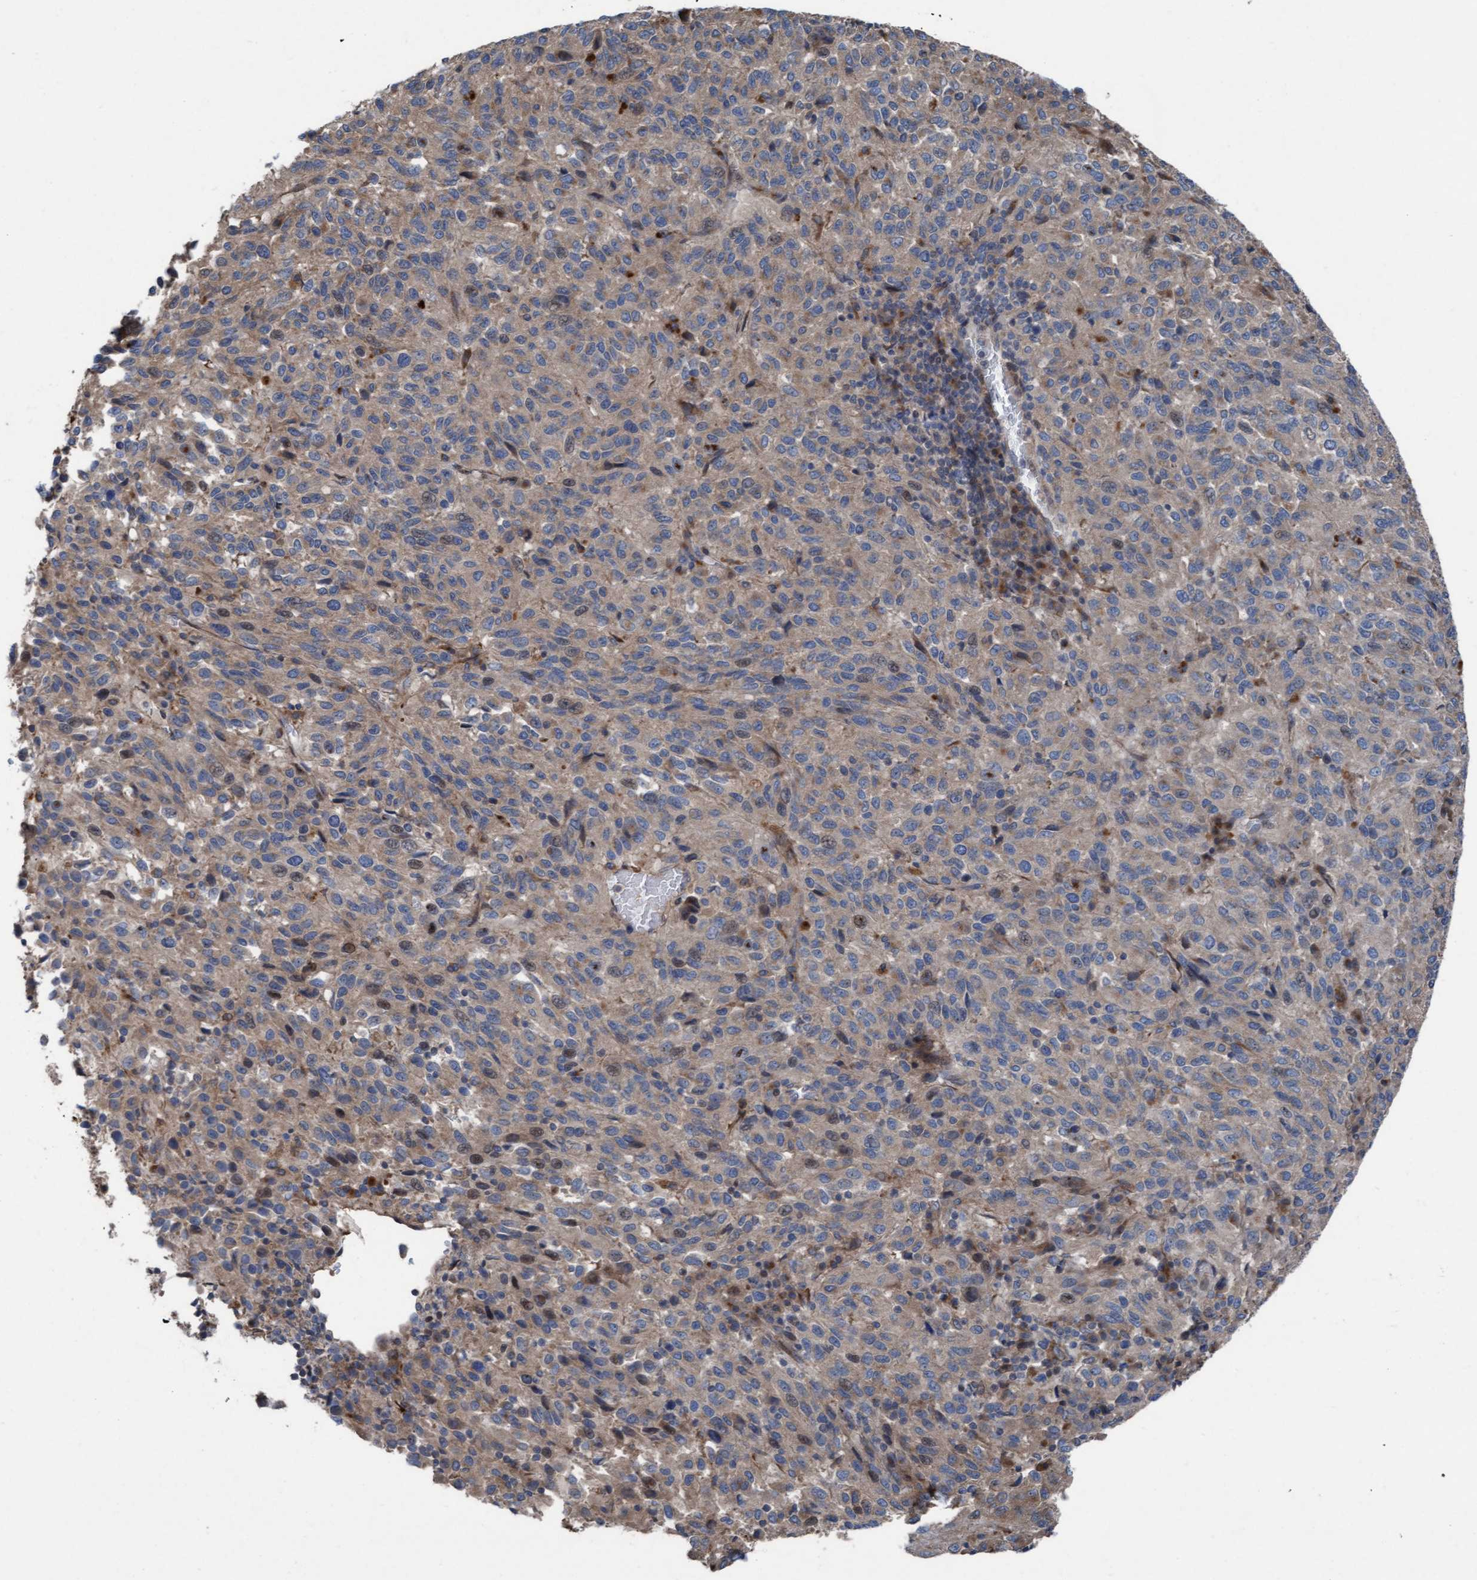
{"staining": {"intensity": "weak", "quantity": ">75%", "location": "cytoplasmic/membranous"}, "tissue": "melanoma", "cell_type": "Tumor cells", "image_type": "cancer", "snomed": [{"axis": "morphology", "description": "Malignant melanoma, Metastatic site"}, {"axis": "topography", "description": "Lung"}], "caption": "An IHC histopathology image of neoplastic tissue is shown. Protein staining in brown labels weak cytoplasmic/membranous positivity in malignant melanoma (metastatic site) within tumor cells.", "gene": "KLHL26", "patient": {"sex": "male", "age": 64}}